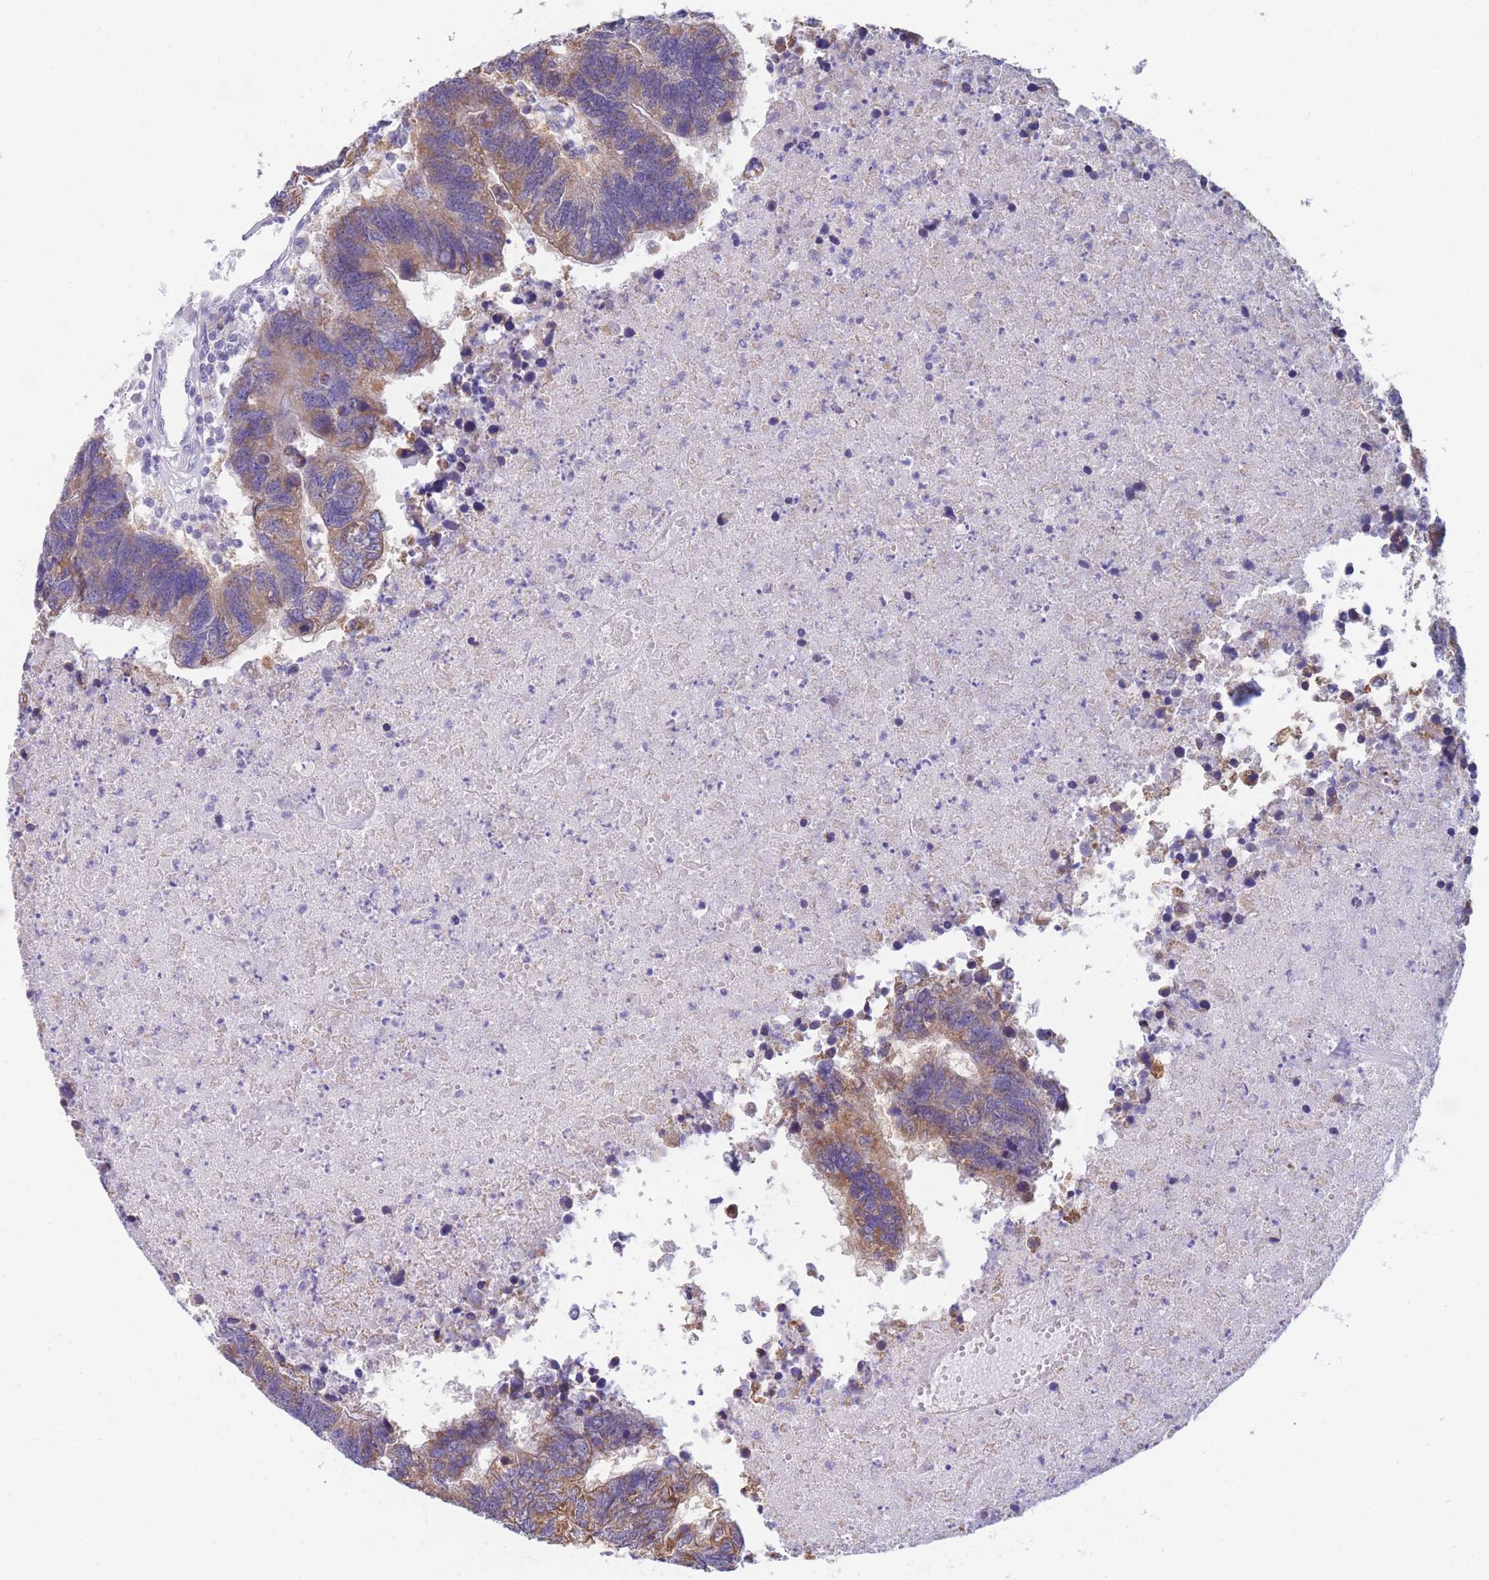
{"staining": {"intensity": "moderate", "quantity": "25%-75%", "location": "cytoplasmic/membranous"}, "tissue": "colorectal cancer", "cell_type": "Tumor cells", "image_type": "cancer", "snomed": [{"axis": "morphology", "description": "Adenocarcinoma, NOS"}, {"axis": "topography", "description": "Colon"}], "caption": "This is a micrograph of IHC staining of colorectal cancer (adenocarcinoma), which shows moderate positivity in the cytoplasmic/membranous of tumor cells.", "gene": "DHRS11", "patient": {"sex": "female", "age": 48}}